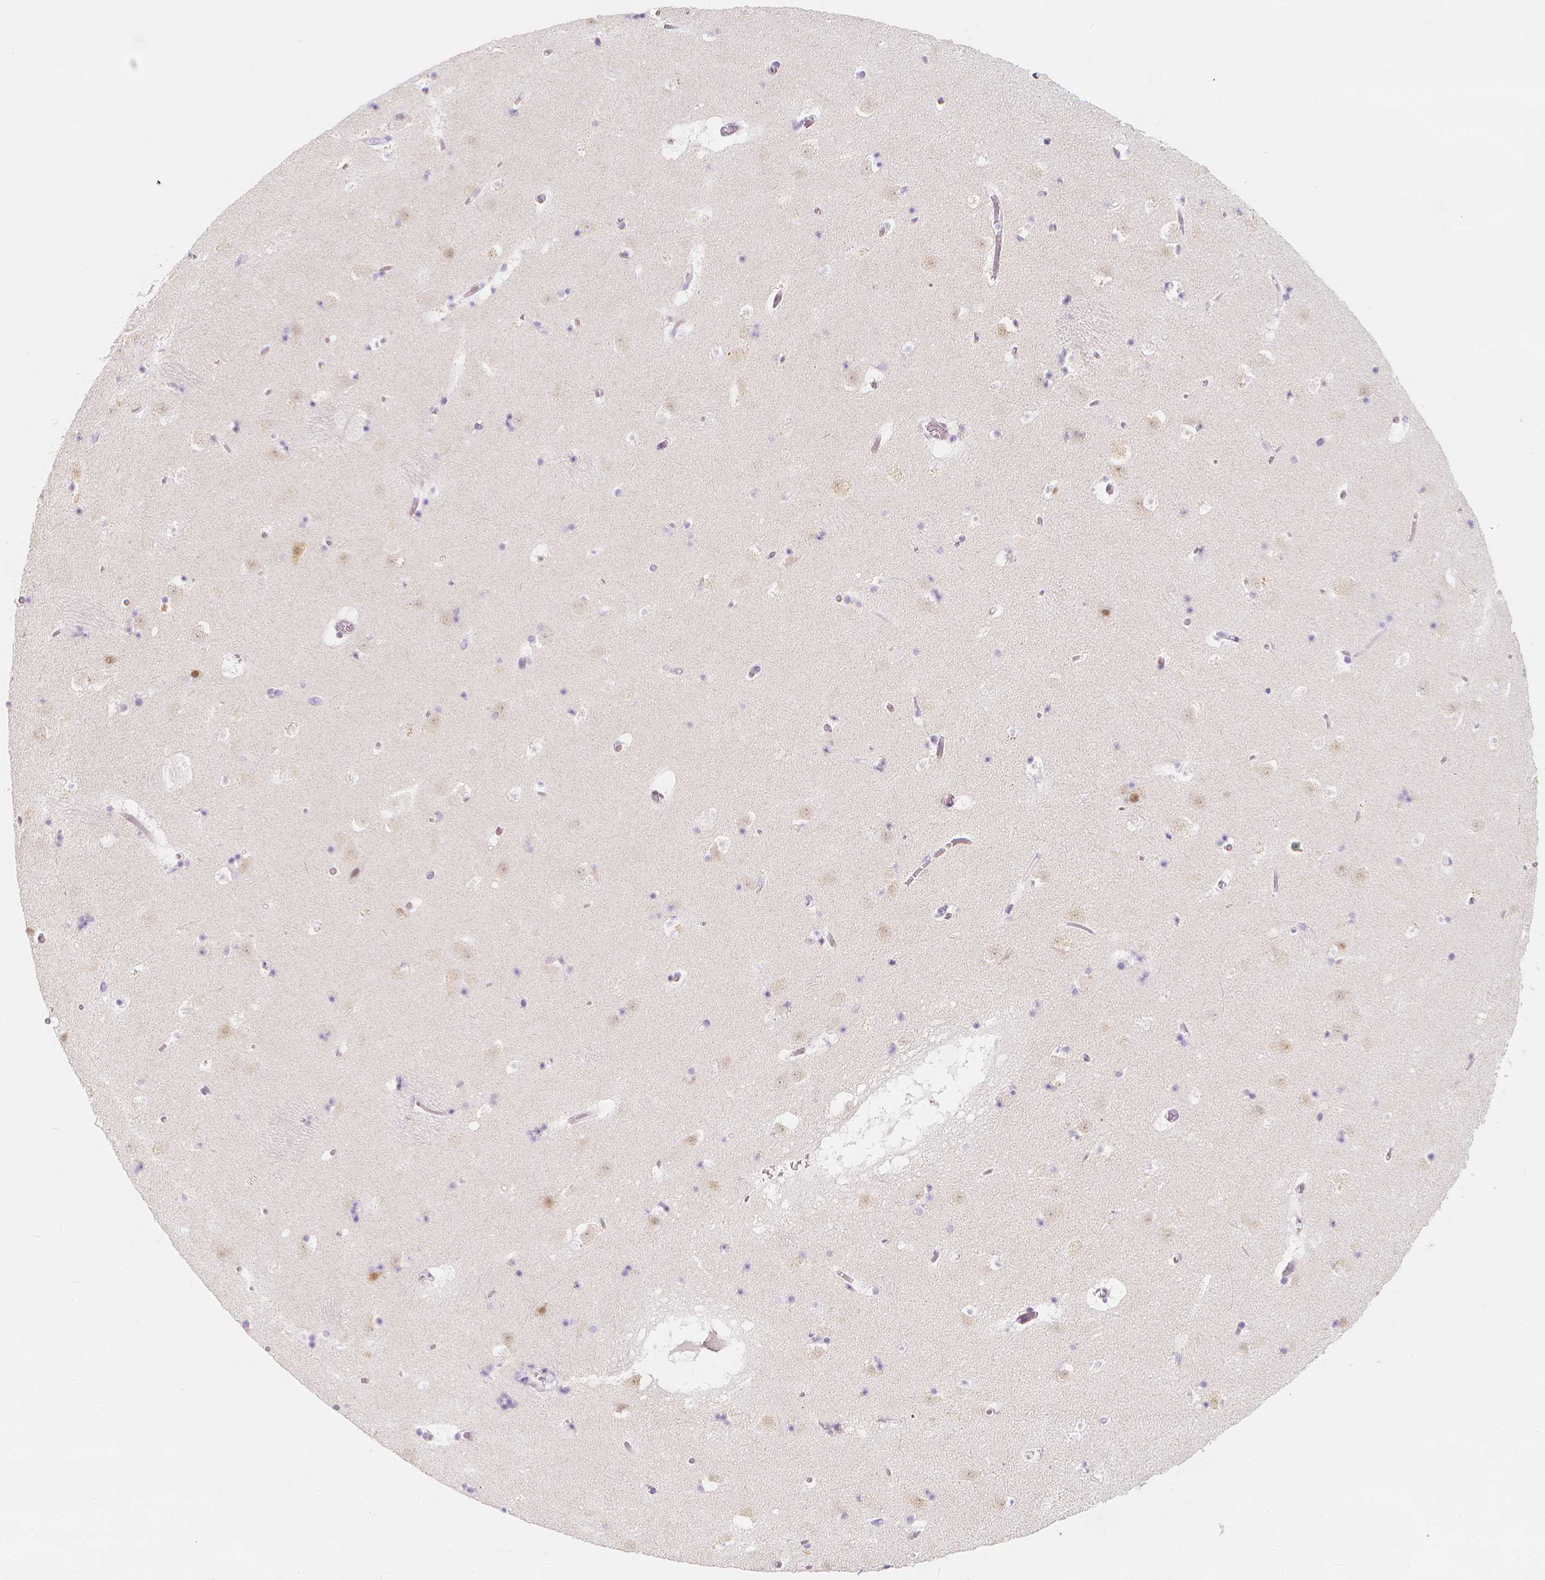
{"staining": {"intensity": "negative", "quantity": "none", "location": "none"}, "tissue": "caudate", "cell_type": "Glial cells", "image_type": "normal", "snomed": [{"axis": "morphology", "description": "Normal tissue, NOS"}, {"axis": "topography", "description": "Lateral ventricle wall"}], "caption": "Image shows no significant protein expression in glial cells of normal caudate. (DAB (3,3'-diaminobenzidine) immunohistochemistry (IHC) visualized using brightfield microscopy, high magnification).", "gene": "RBFOX1", "patient": {"sex": "female", "age": 42}}